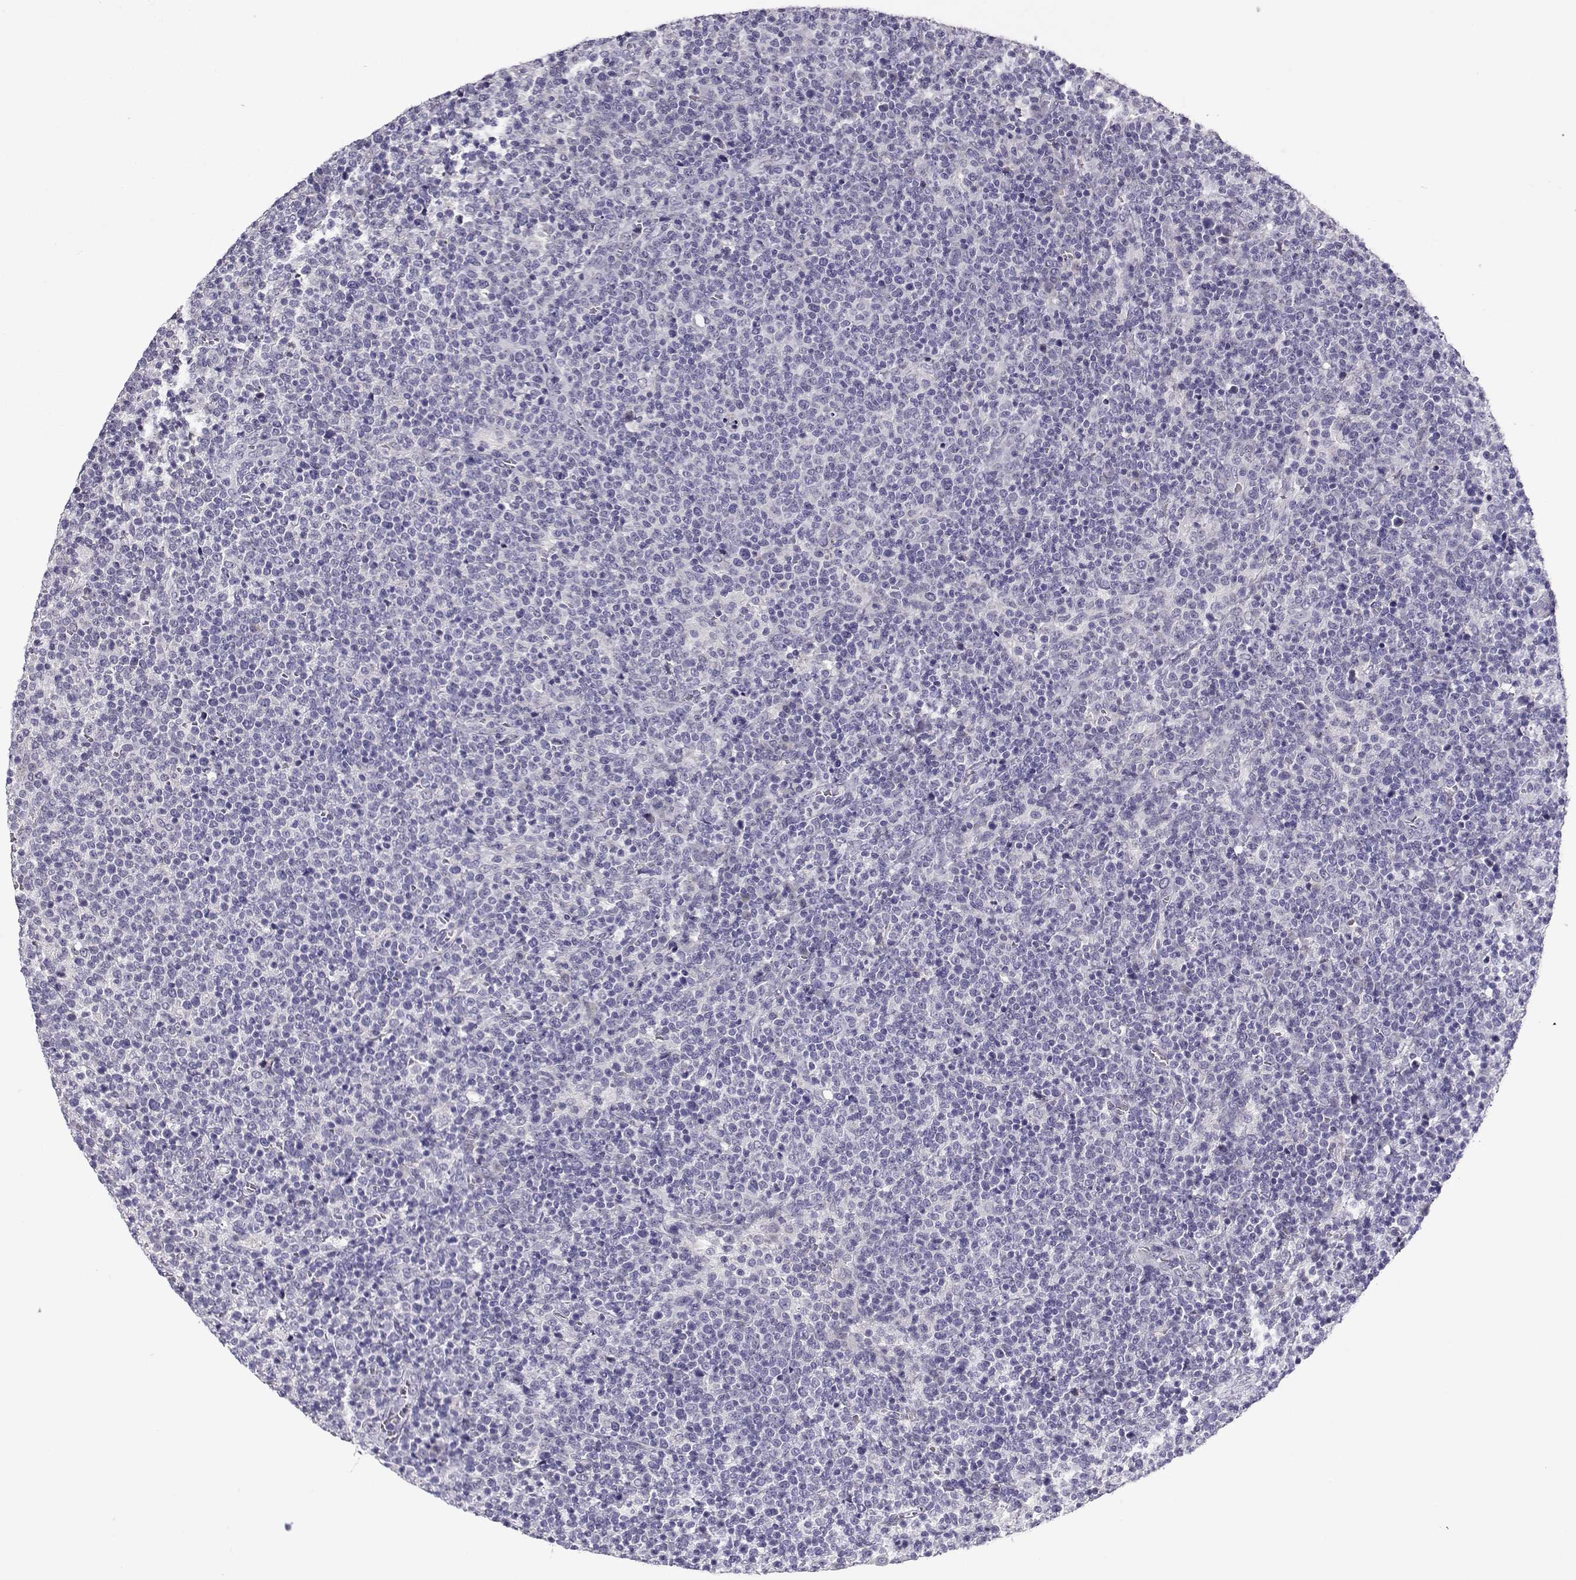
{"staining": {"intensity": "negative", "quantity": "none", "location": "none"}, "tissue": "lymphoma", "cell_type": "Tumor cells", "image_type": "cancer", "snomed": [{"axis": "morphology", "description": "Malignant lymphoma, non-Hodgkin's type, High grade"}, {"axis": "topography", "description": "Lymph node"}], "caption": "DAB immunohistochemical staining of malignant lymphoma, non-Hodgkin's type (high-grade) demonstrates no significant positivity in tumor cells. (DAB immunohistochemistry (IHC) with hematoxylin counter stain).", "gene": "RHOXF2", "patient": {"sex": "male", "age": 61}}